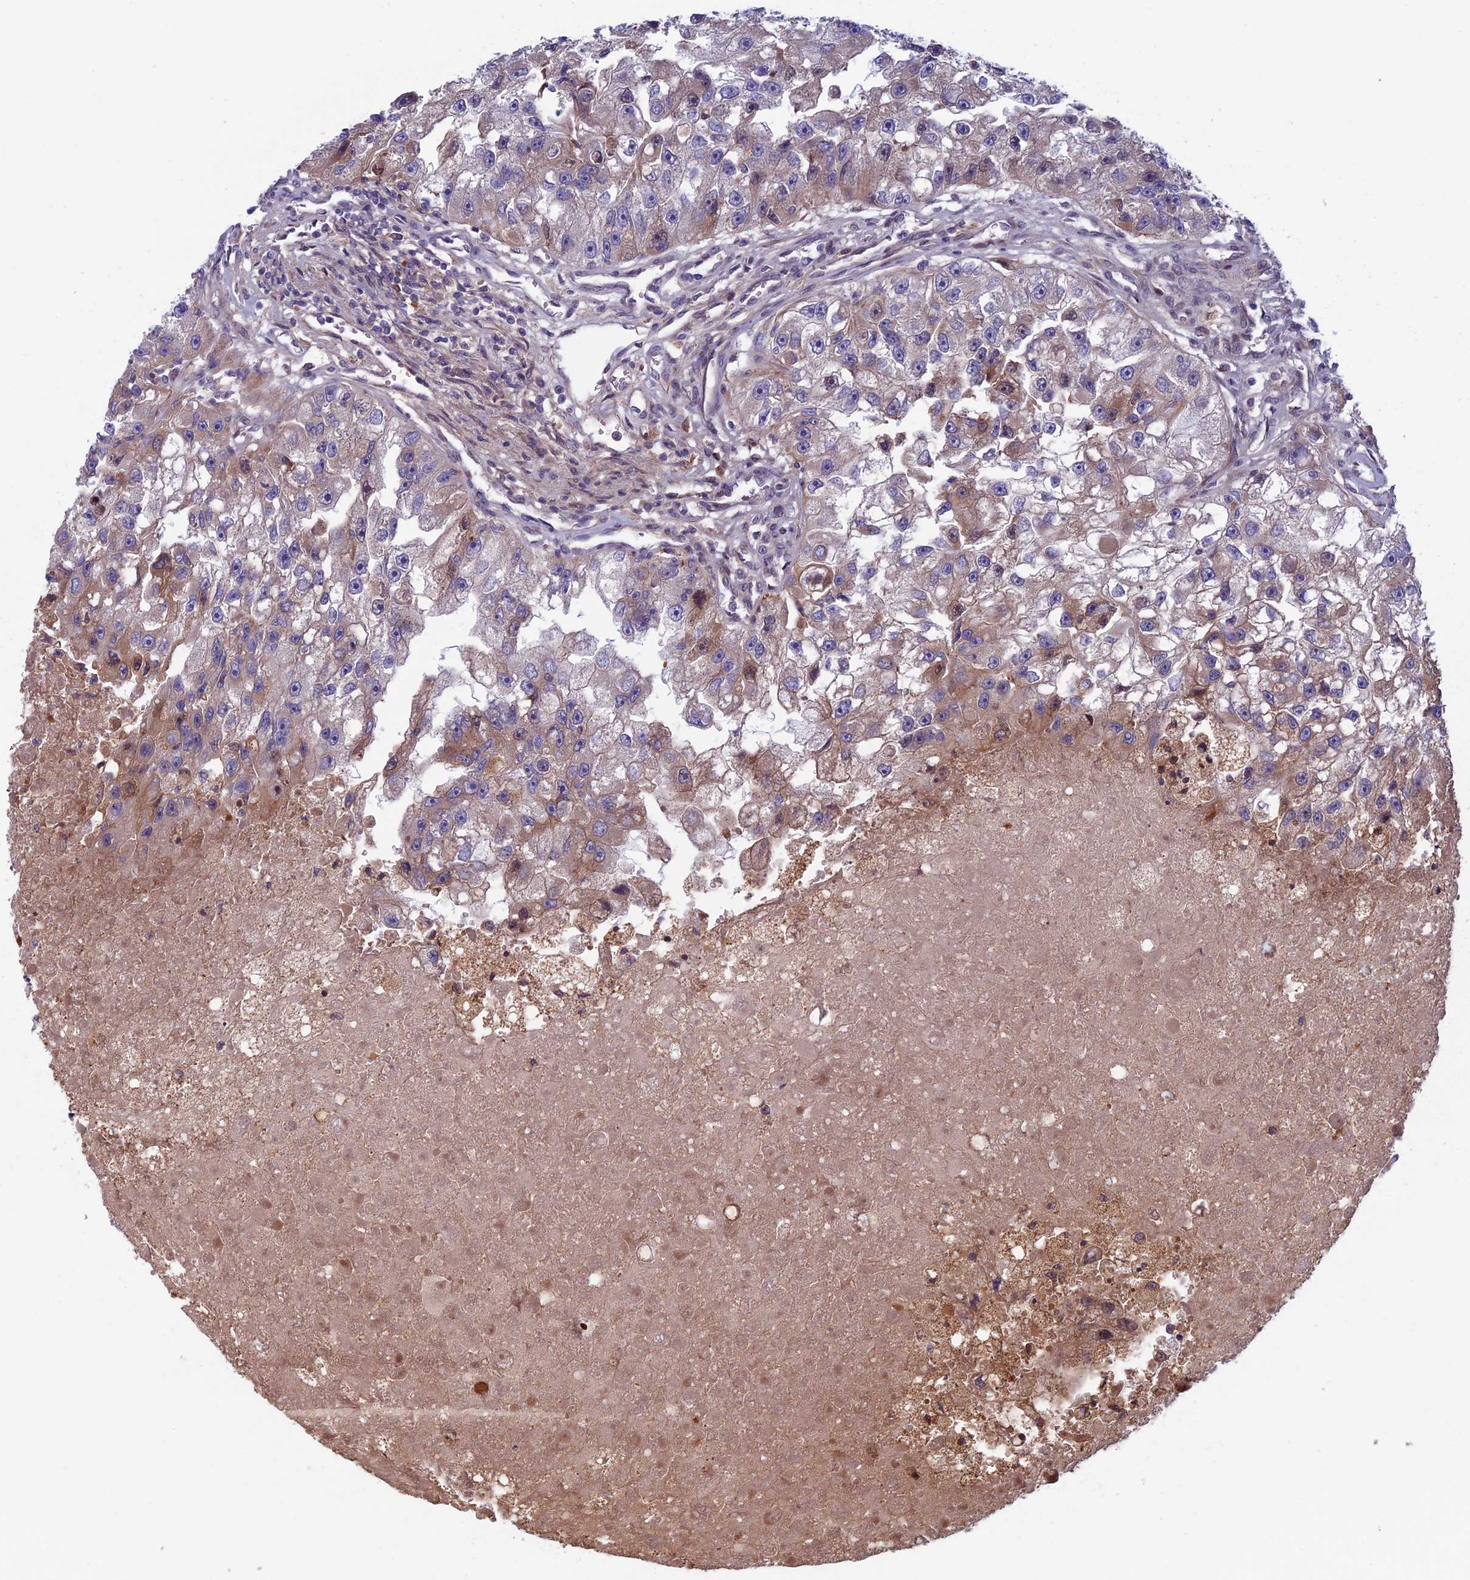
{"staining": {"intensity": "weak", "quantity": "25%-75%", "location": "cytoplasmic/membranous"}, "tissue": "renal cancer", "cell_type": "Tumor cells", "image_type": "cancer", "snomed": [{"axis": "morphology", "description": "Adenocarcinoma, NOS"}, {"axis": "topography", "description": "Kidney"}], "caption": "Immunohistochemistry histopathology image of neoplastic tissue: renal cancer (adenocarcinoma) stained using immunohistochemistry reveals low levels of weak protein expression localized specifically in the cytoplasmic/membranous of tumor cells, appearing as a cytoplasmic/membranous brown color.", "gene": "FADS1", "patient": {"sex": "male", "age": 63}}